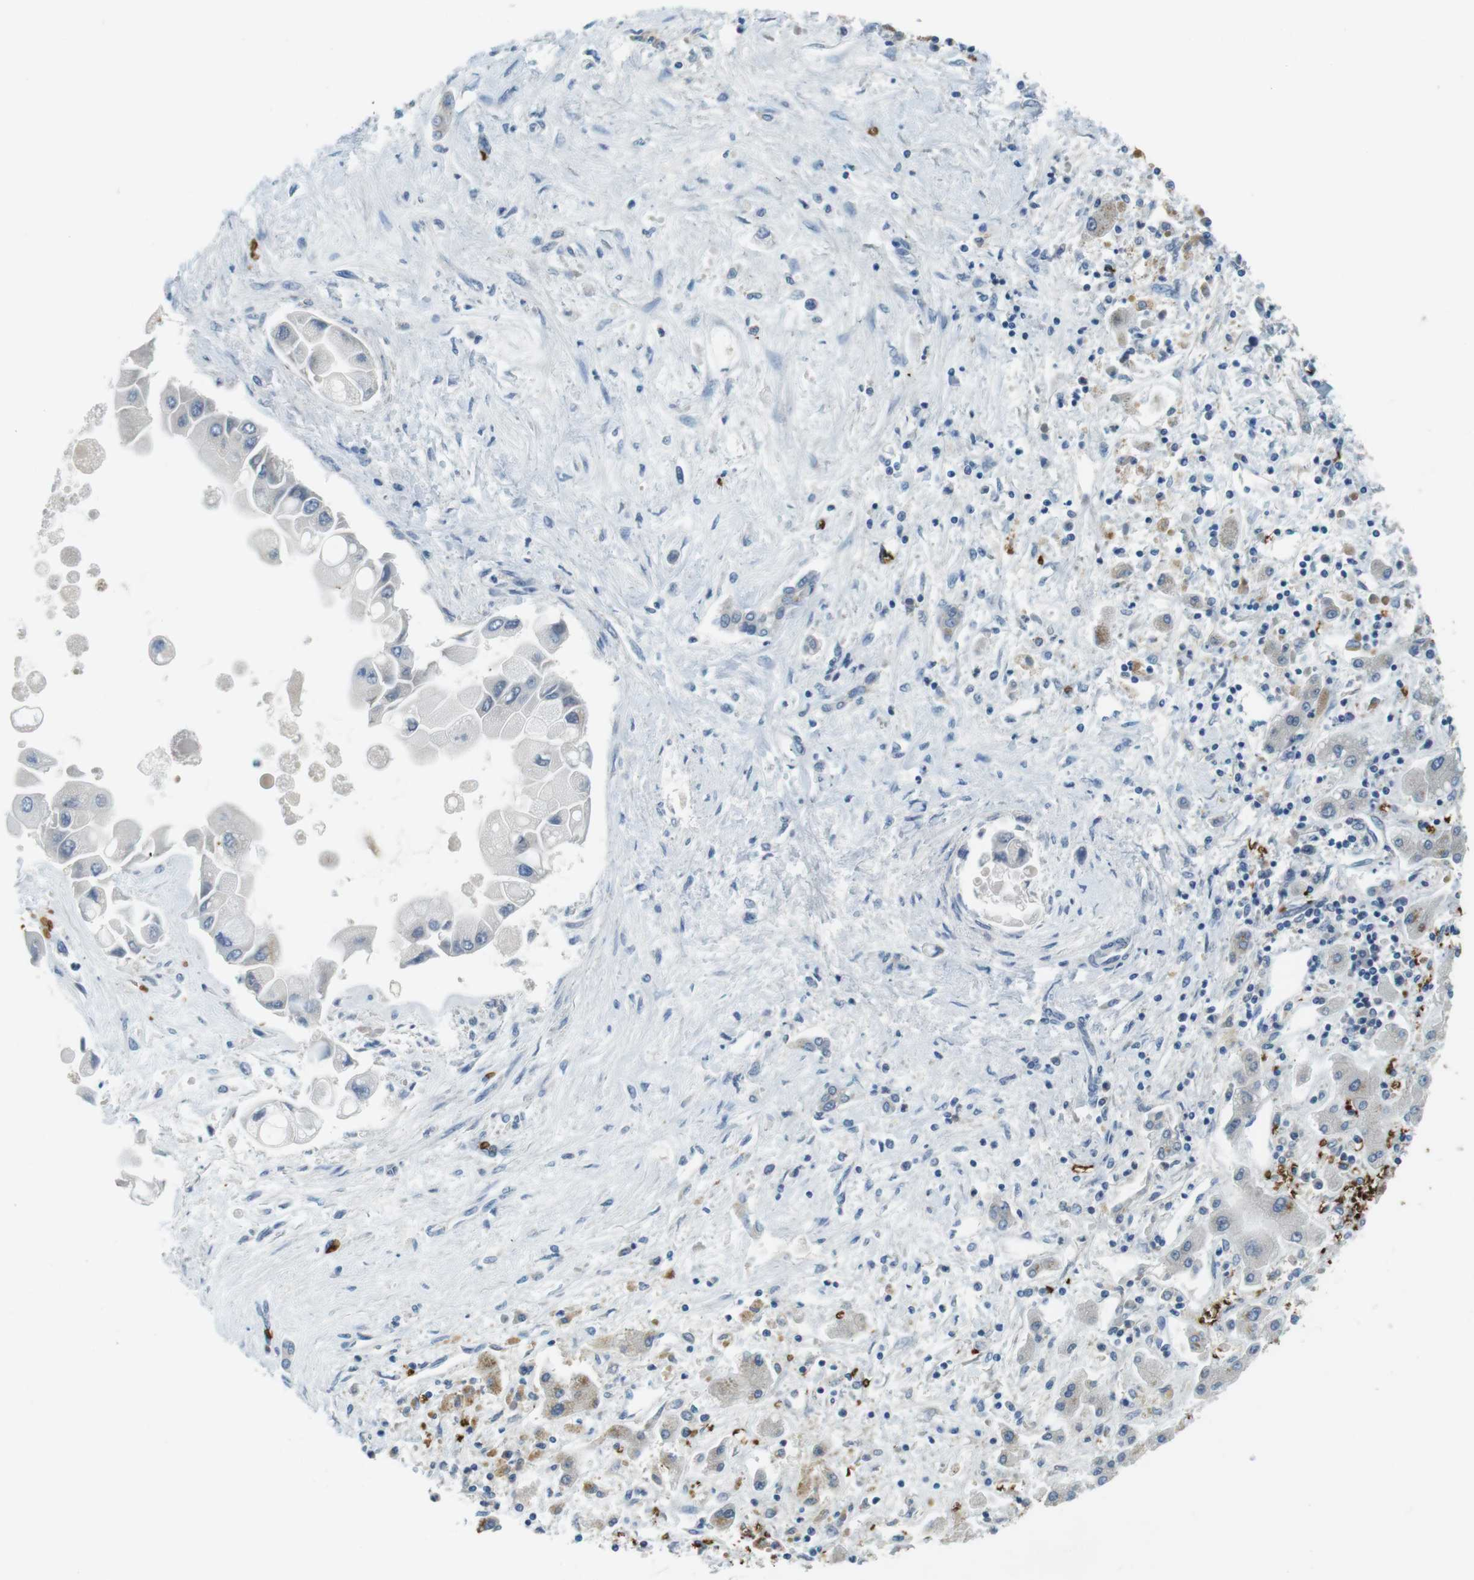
{"staining": {"intensity": "weak", "quantity": "<25%", "location": "cytoplasmic/membranous"}, "tissue": "liver cancer", "cell_type": "Tumor cells", "image_type": "cancer", "snomed": [{"axis": "morphology", "description": "Cholangiocarcinoma"}, {"axis": "topography", "description": "Liver"}], "caption": "This photomicrograph is of cholangiocarcinoma (liver) stained with IHC to label a protein in brown with the nuclei are counter-stained blue. There is no staining in tumor cells.", "gene": "SLC4A1", "patient": {"sex": "male", "age": 50}}